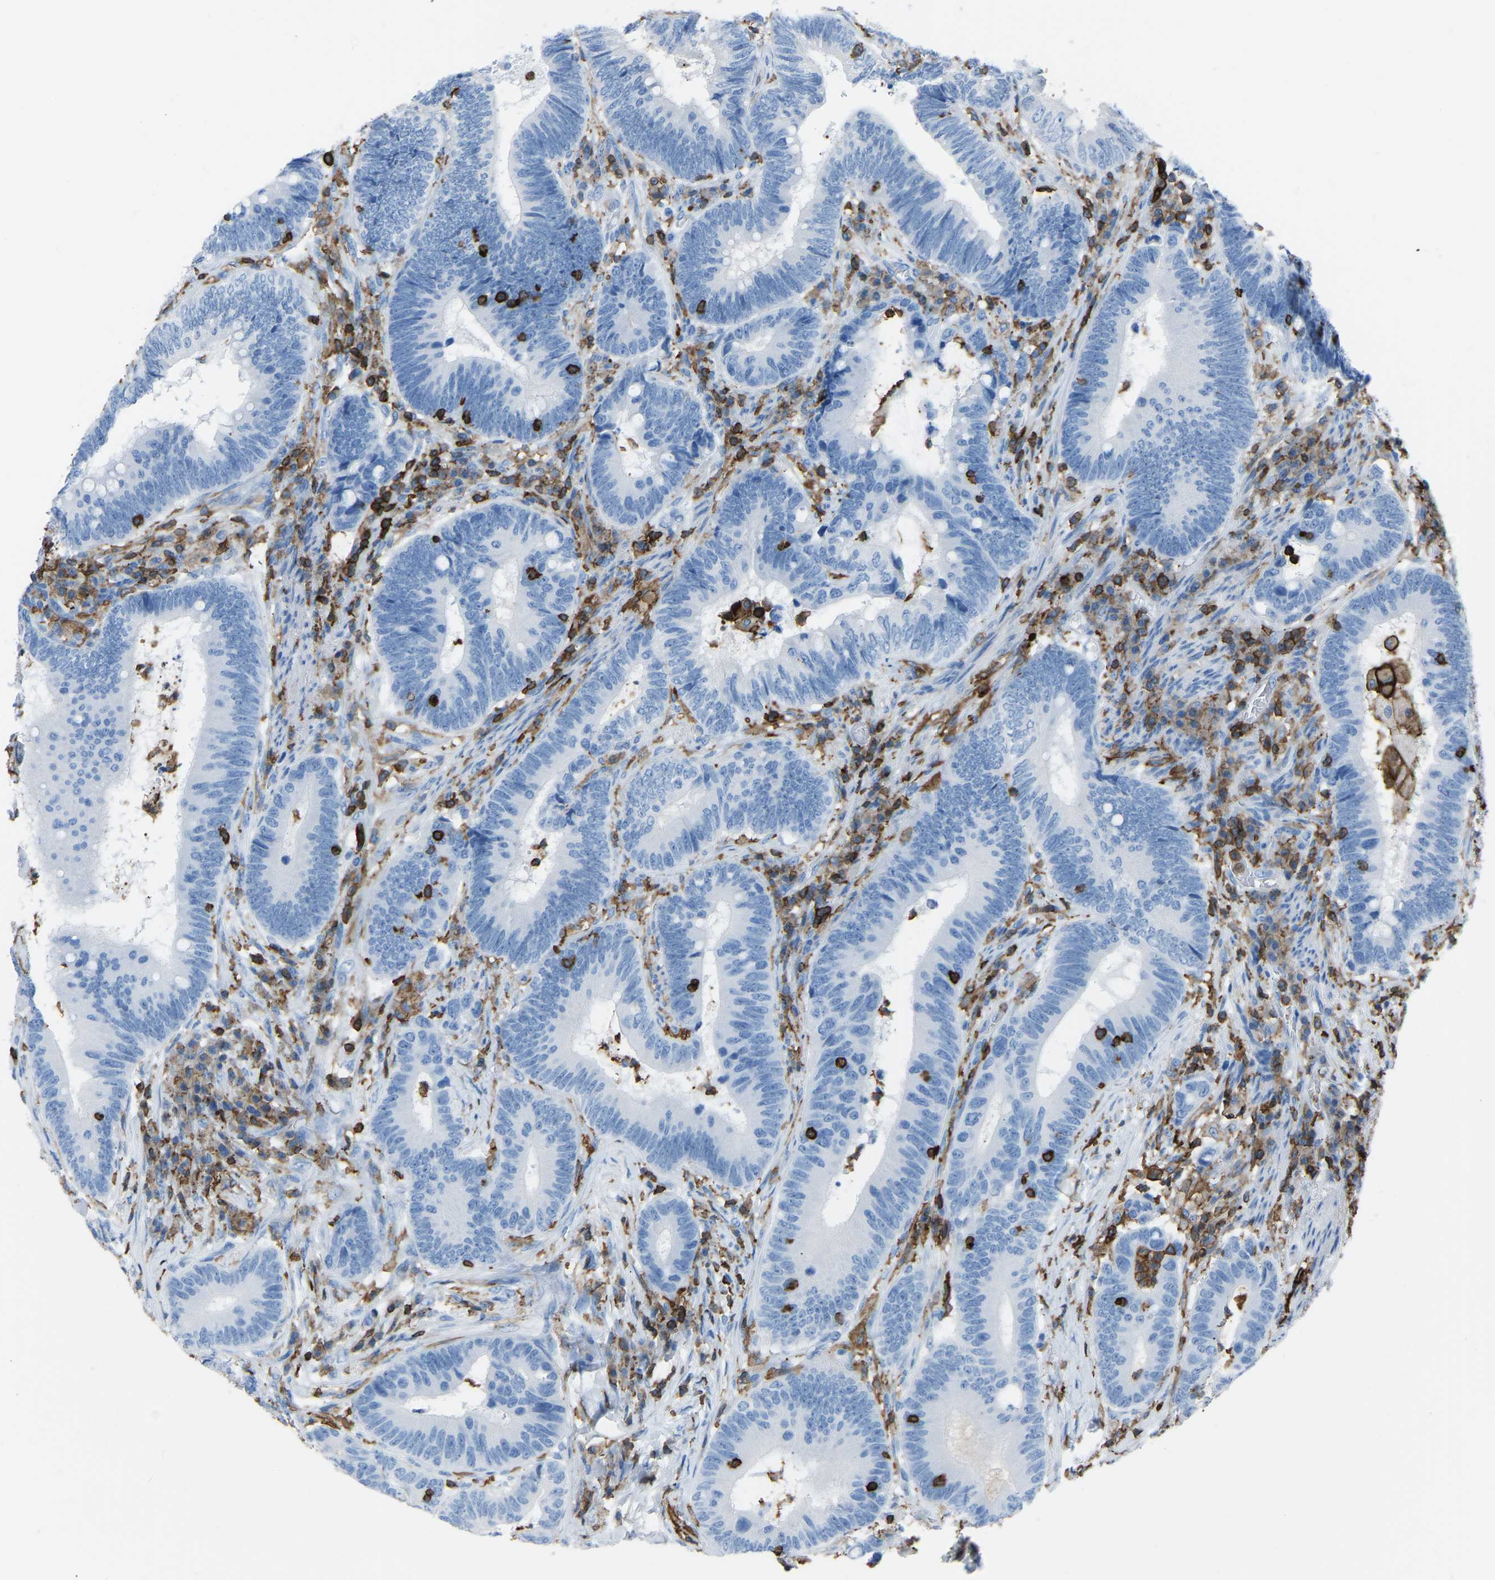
{"staining": {"intensity": "negative", "quantity": "none", "location": "none"}, "tissue": "colorectal cancer", "cell_type": "Tumor cells", "image_type": "cancer", "snomed": [{"axis": "morphology", "description": "Adenocarcinoma, NOS"}, {"axis": "topography", "description": "Rectum"}, {"axis": "topography", "description": "Anal"}], "caption": "A micrograph of colorectal cancer (adenocarcinoma) stained for a protein demonstrates no brown staining in tumor cells. The staining is performed using DAB (3,3'-diaminobenzidine) brown chromogen with nuclei counter-stained in using hematoxylin.", "gene": "LSP1", "patient": {"sex": "female", "age": 89}}